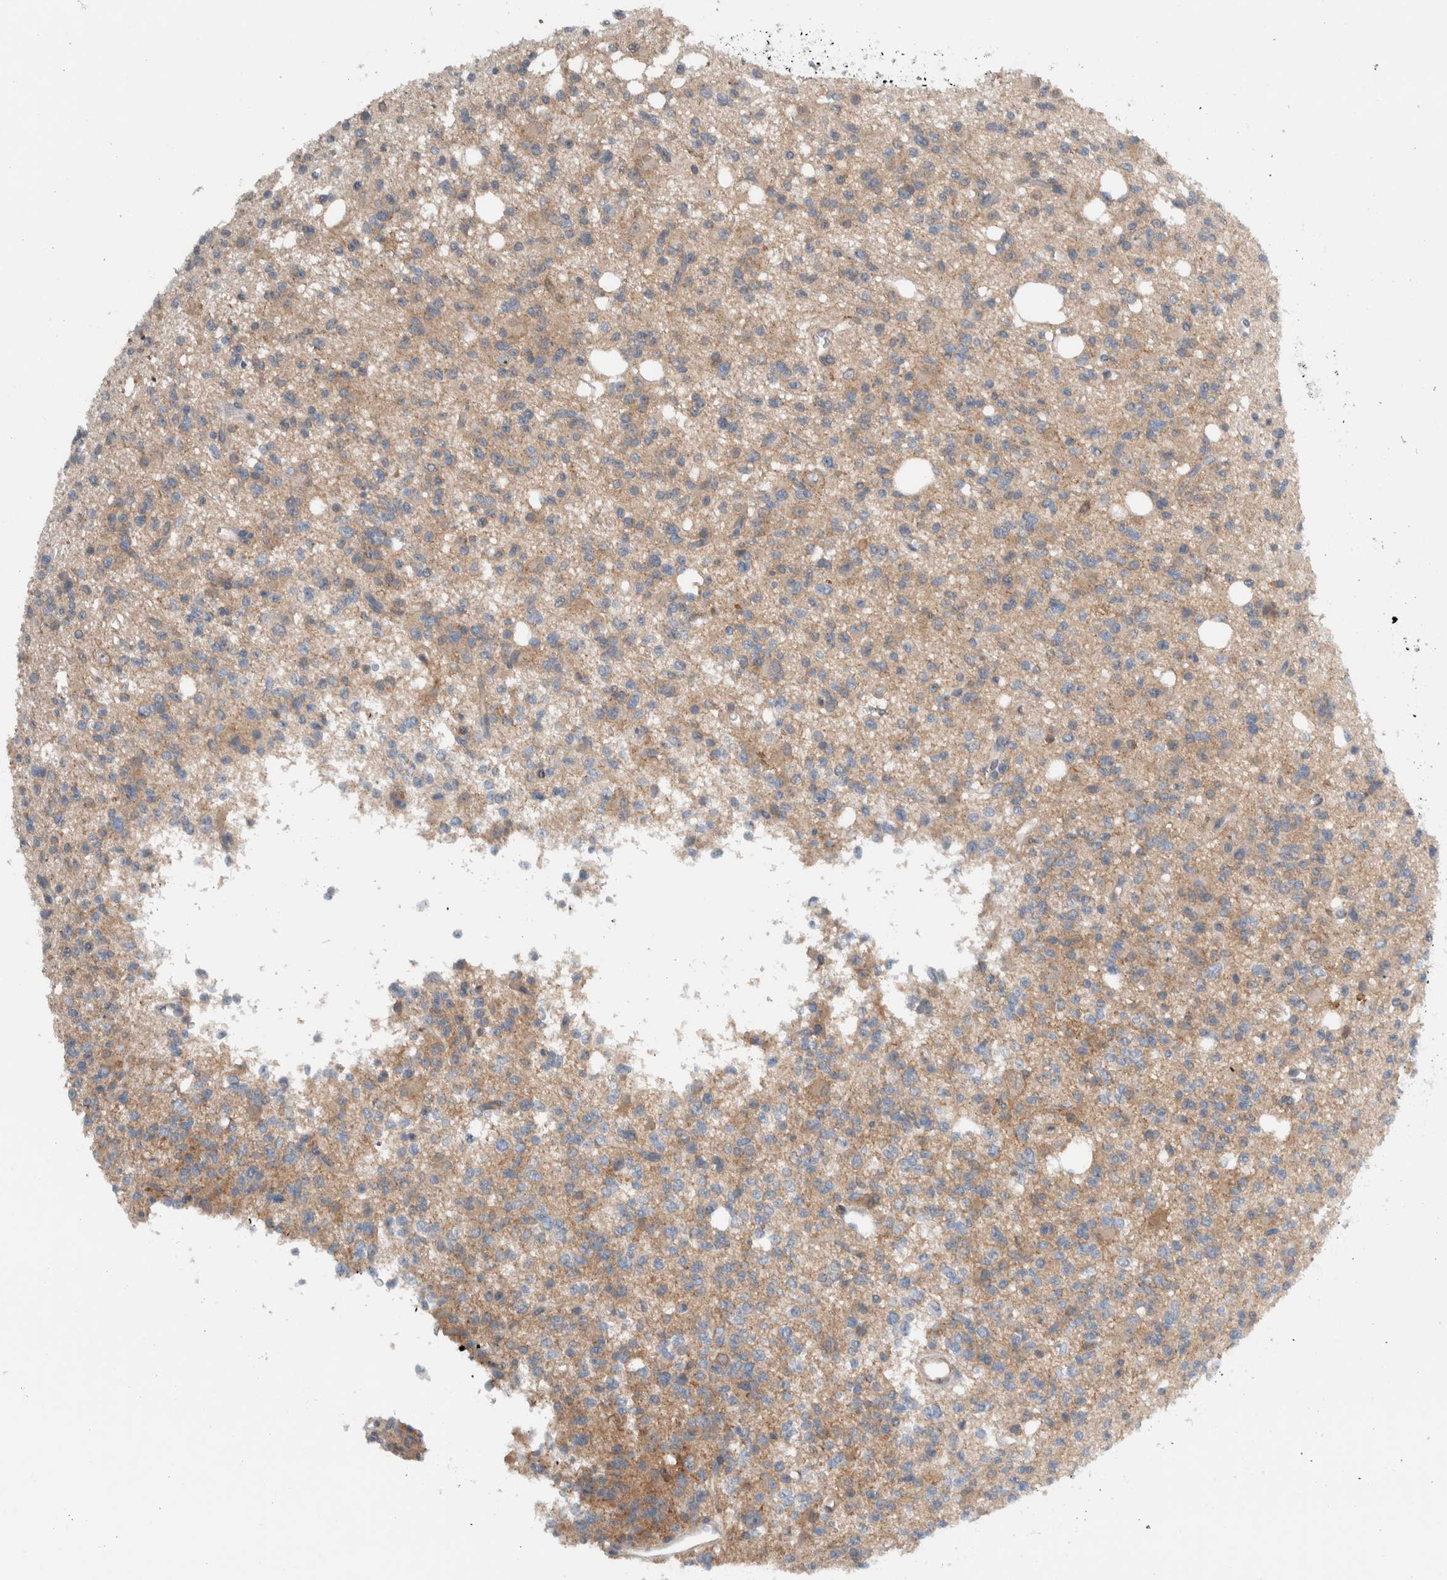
{"staining": {"intensity": "weak", "quantity": ">75%", "location": "cytoplasmic/membranous"}, "tissue": "glioma", "cell_type": "Tumor cells", "image_type": "cancer", "snomed": [{"axis": "morphology", "description": "Glioma, malignant, High grade"}, {"axis": "topography", "description": "Brain"}], "caption": "Immunohistochemistry (IHC) image of neoplastic tissue: human glioma stained using IHC shows low levels of weak protein expression localized specifically in the cytoplasmic/membranous of tumor cells, appearing as a cytoplasmic/membranous brown color.", "gene": "MPRIP", "patient": {"sex": "female", "age": 62}}